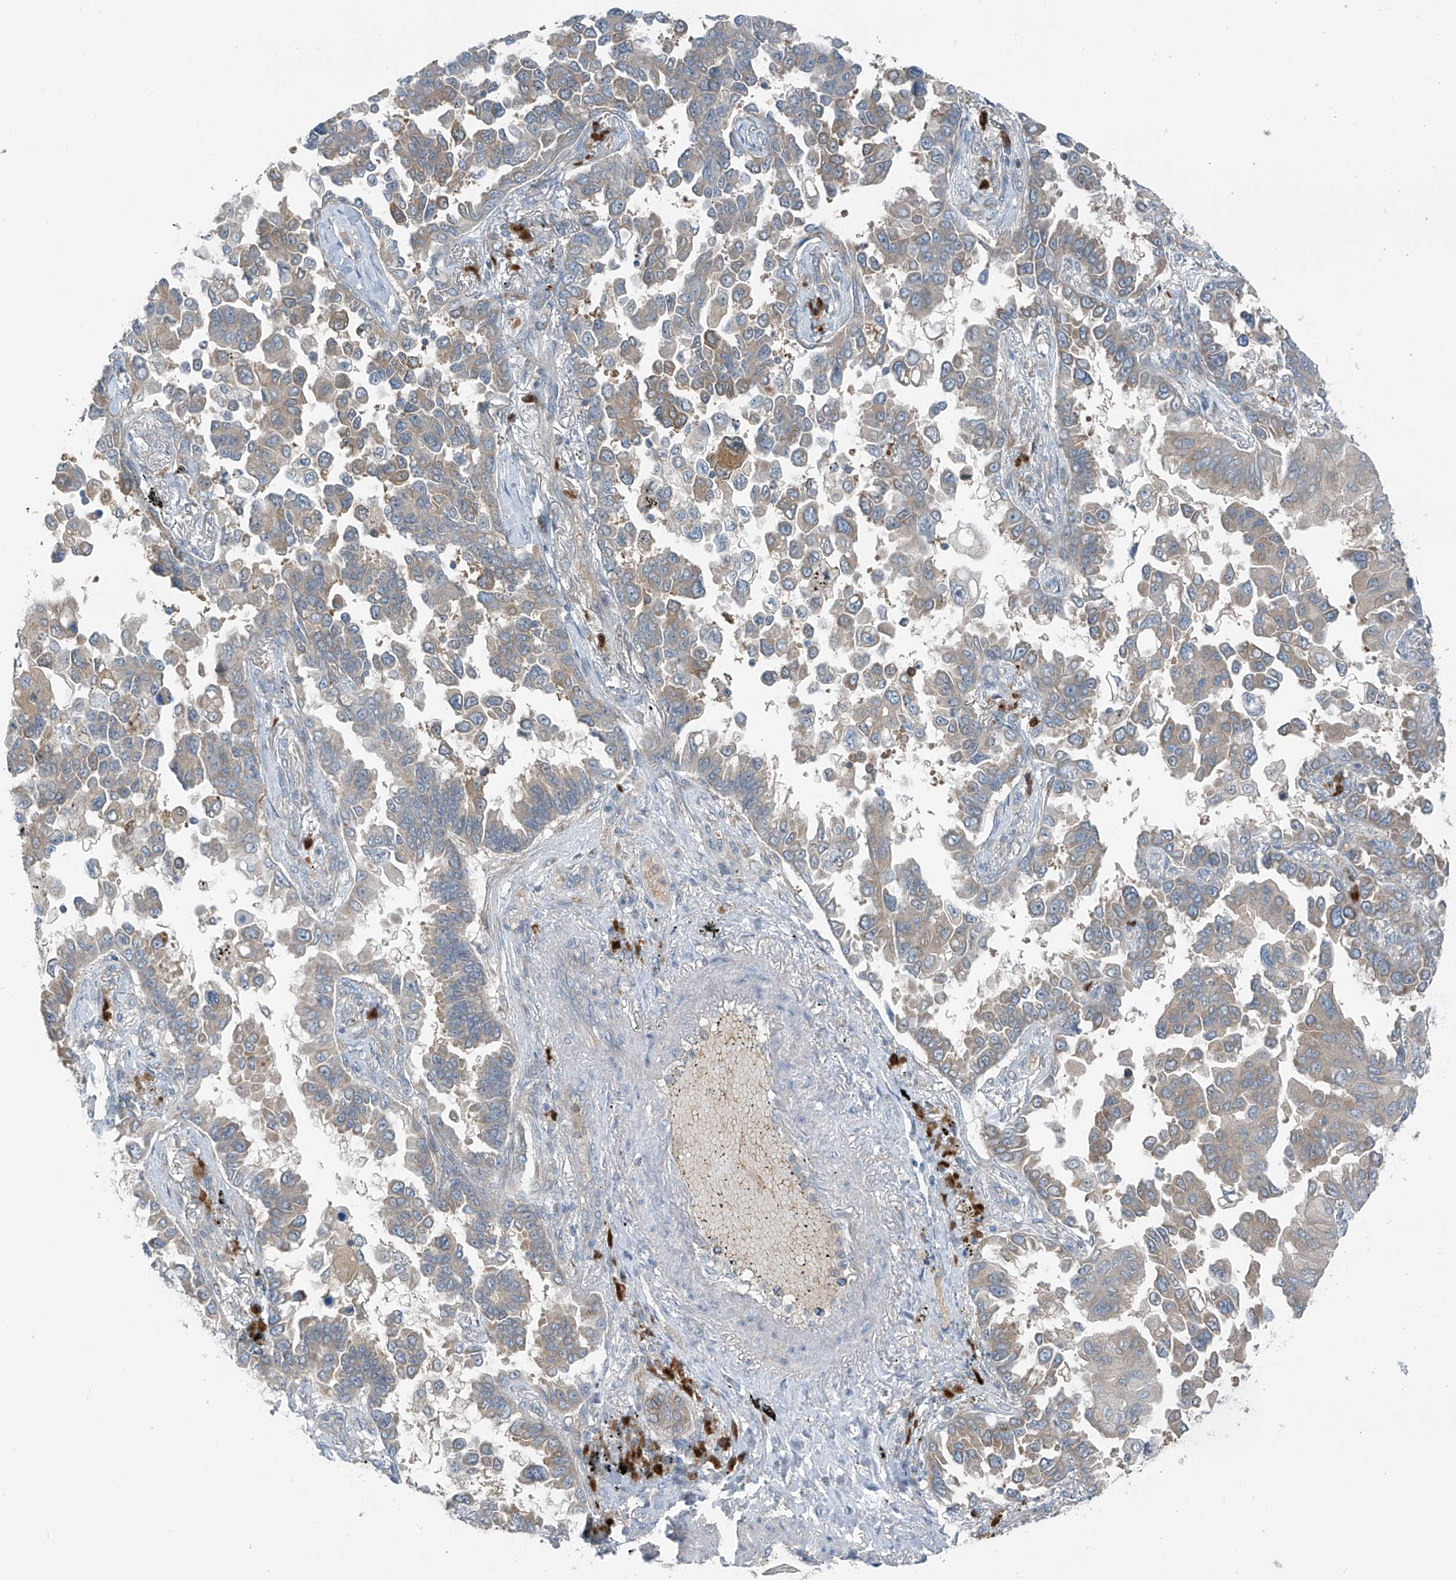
{"staining": {"intensity": "weak", "quantity": "<25%", "location": "cytoplasmic/membranous"}, "tissue": "lung cancer", "cell_type": "Tumor cells", "image_type": "cancer", "snomed": [{"axis": "morphology", "description": "Adenocarcinoma, NOS"}, {"axis": "topography", "description": "Lung"}], "caption": "This is an immunohistochemistry photomicrograph of human lung adenocarcinoma. There is no positivity in tumor cells.", "gene": "SLC12A6", "patient": {"sex": "female", "age": 67}}